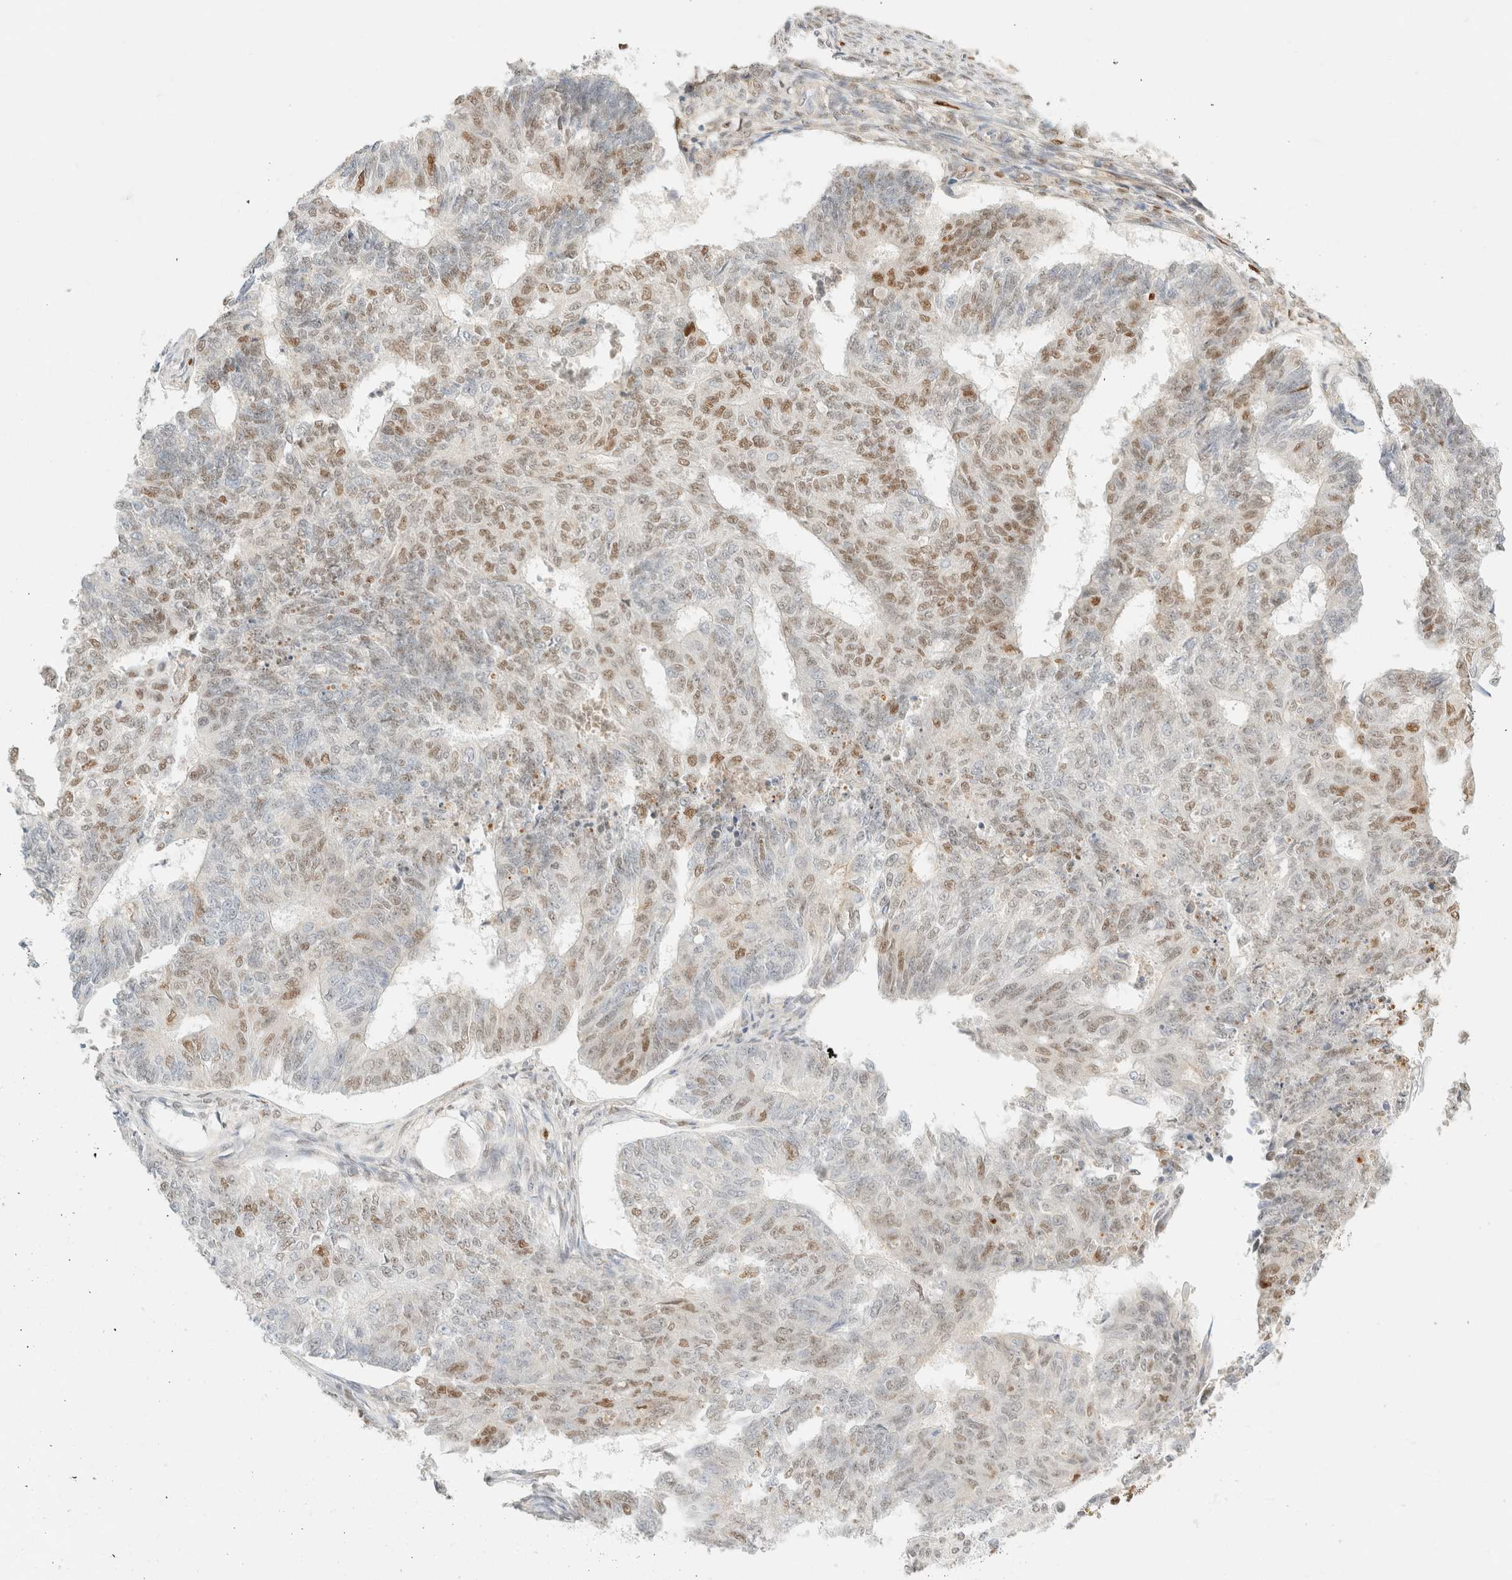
{"staining": {"intensity": "weak", "quantity": "25%-75%", "location": "nuclear"}, "tissue": "endometrial cancer", "cell_type": "Tumor cells", "image_type": "cancer", "snomed": [{"axis": "morphology", "description": "Adenocarcinoma, NOS"}, {"axis": "topography", "description": "Endometrium"}], "caption": "There is low levels of weak nuclear expression in tumor cells of adenocarcinoma (endometrial), as demonstrated by immunohistochemical staining (brown color).", "gene": "DDB2", "patient": {"sex": "female", "age": 32}}